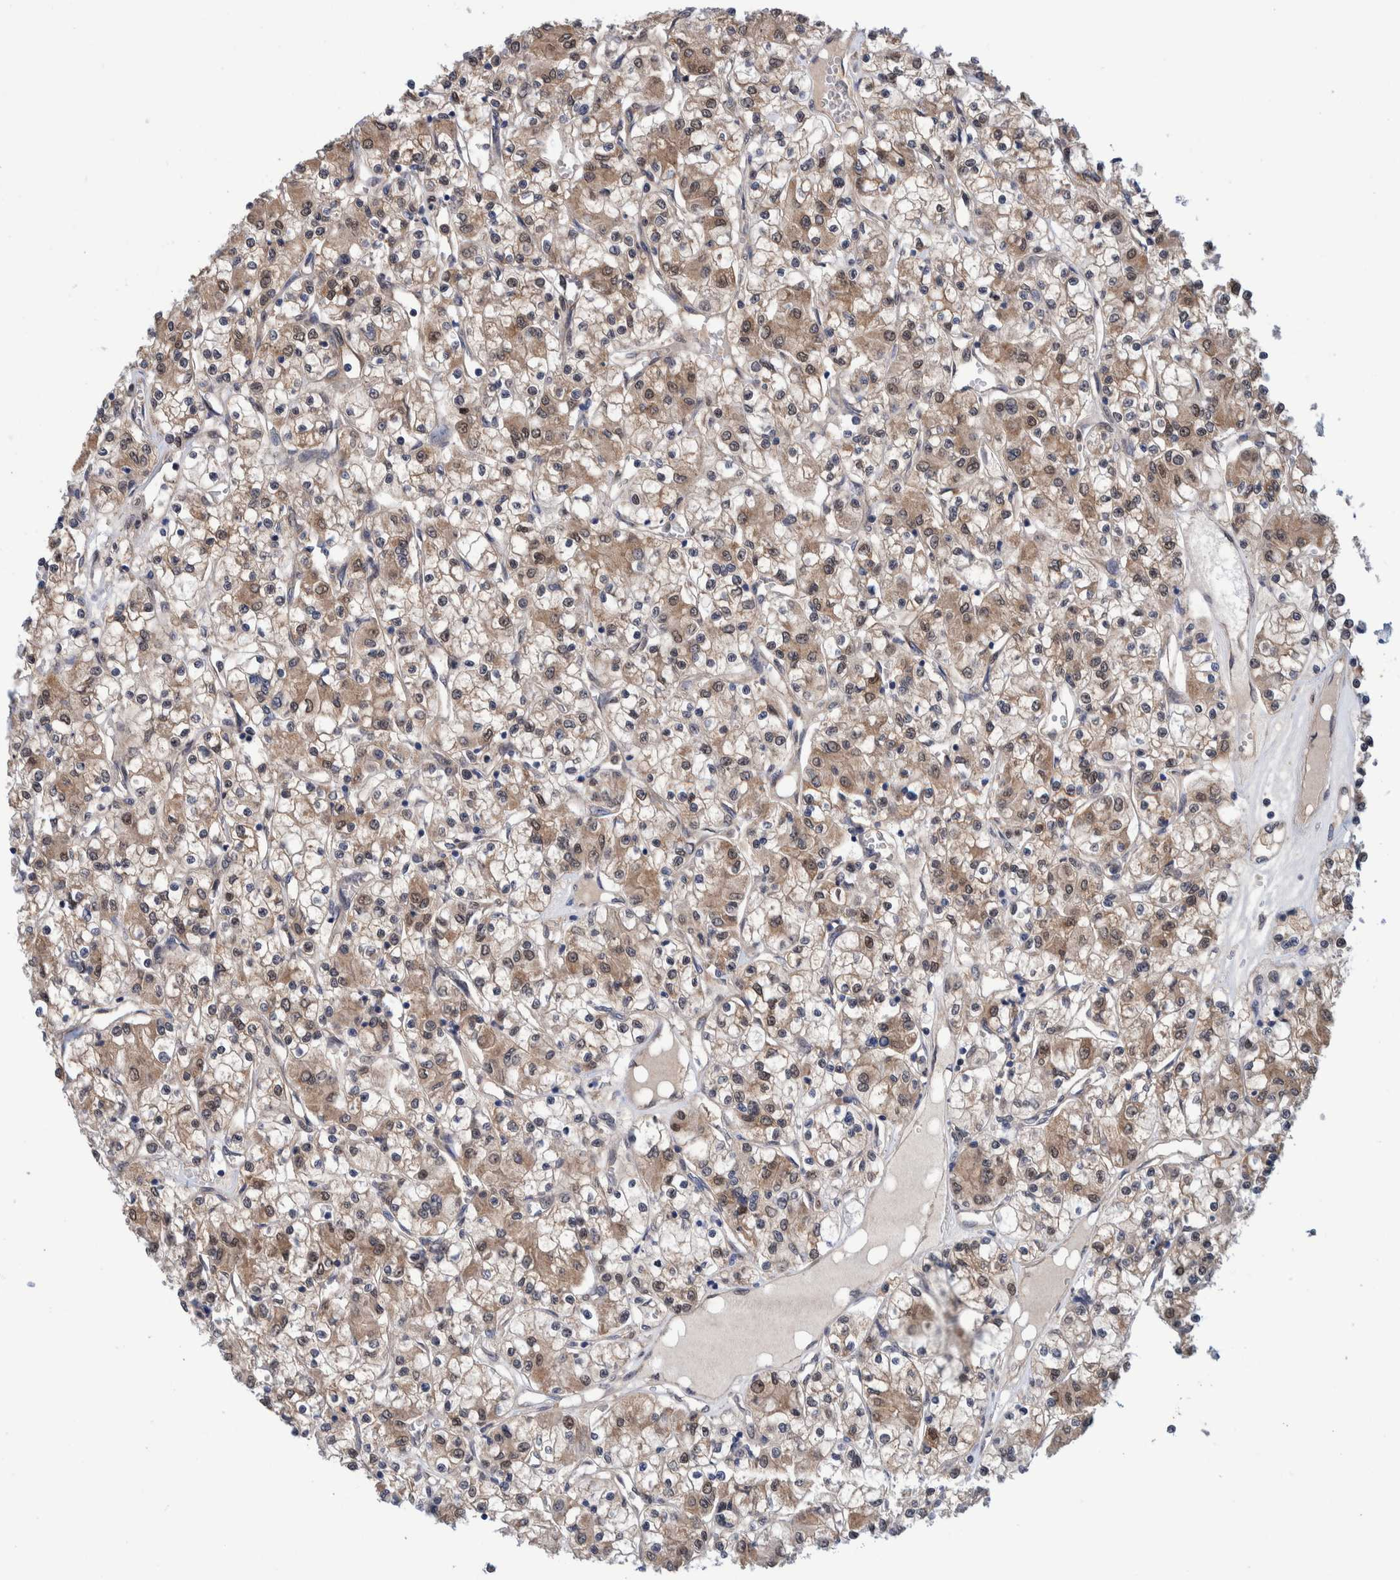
{"staining": {"intensity": "weak", "quantity": "25%-75%", "location": "cytoplasmic/membranous"}, "tissue": "renal cancer", "cell_type": "Tumor cells", "image_type": "cancer", "snomed": [{"axis": "morphology", "description": "Adenocarcinoma, NOS"}, {"axis": "topography", "description": "Kidney"}], "caption": "IHC of renal cancer demonstrates low levels of weak cytoplasmic/membranous staining in about 25%-75% of tumor cells.", "gene": "PFAS", "patient": {"sex": "female", "age": 59}}